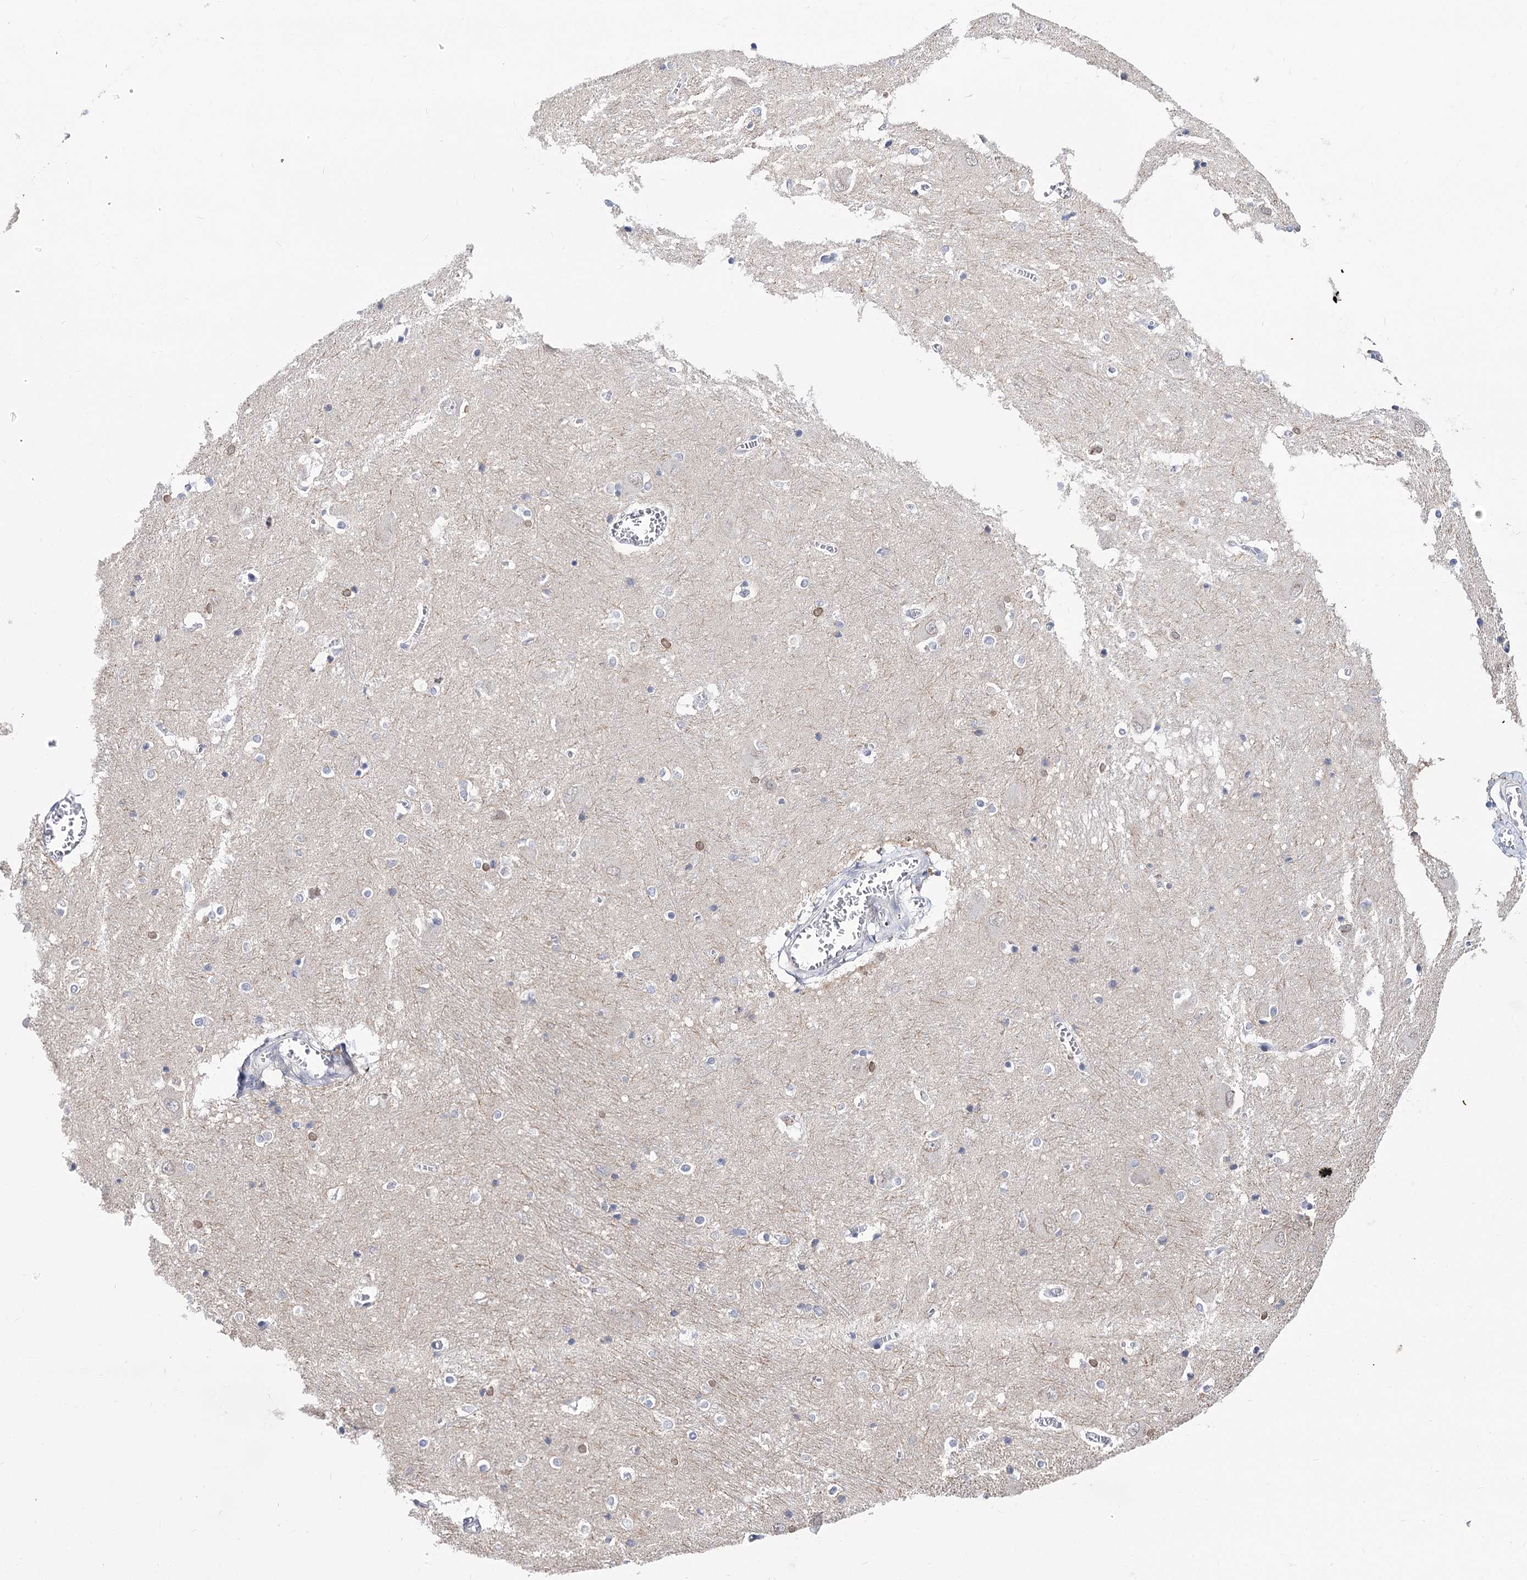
{"staining": {"intensity": "moderate", "quantity": "<25%", "location": "cytoplasmic/membranous,nuclear"}, "tissue": "caudate", "cell_type": "Glial cells", "image_type": "normal", "snomed": [{"axis": "morphology", "description": "Normal tissue, NOS"}, {"axis": "topography", "description": "Lateral ventricle wall"}], "caption": "The histopathology image exhibits immunohistochemical staining of unremarkable caudate. There is moderate cytoplasmic/membranous,nuclear staining is identified in about <25% of glial cells.", "gene": "TMEM201", "patient": {"sex": "male", "age": 37}}